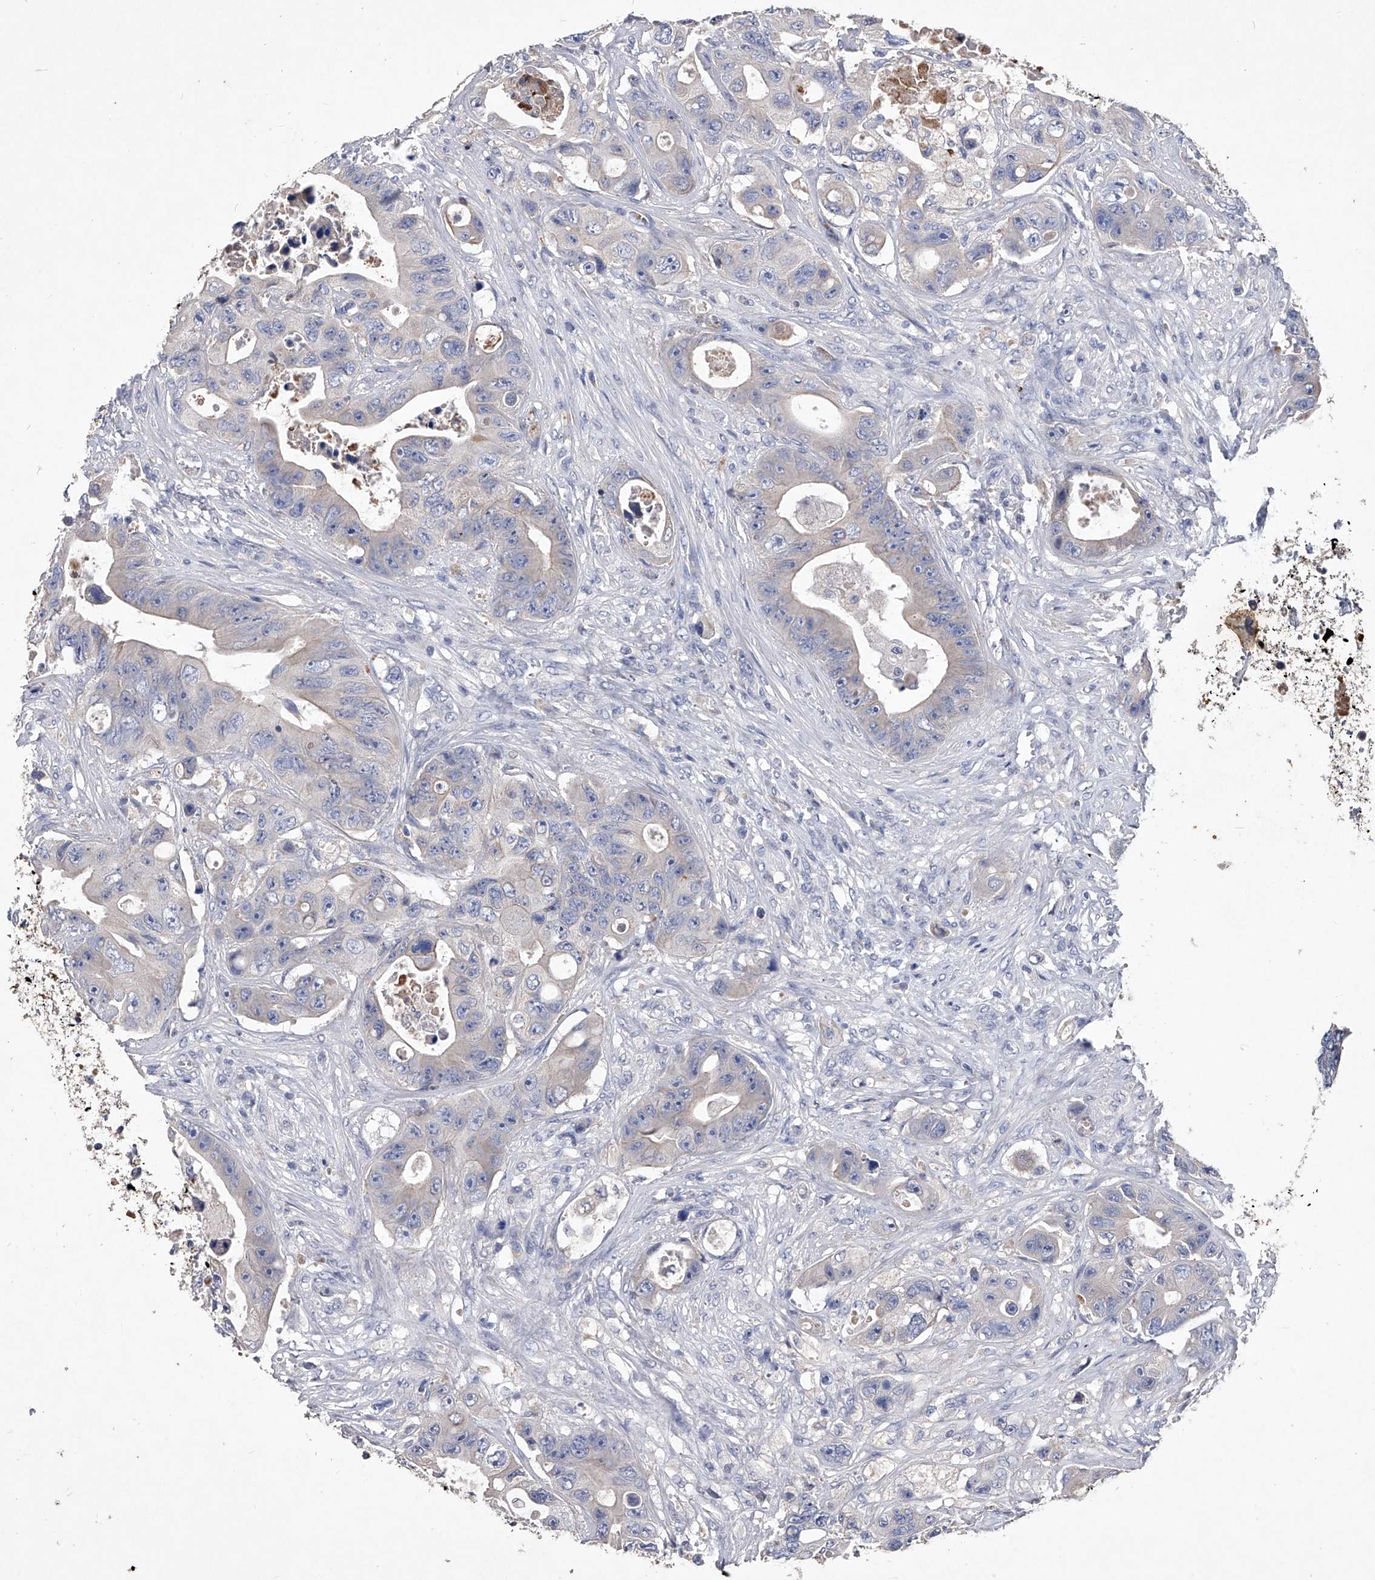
{"staining": {"intensity": "negative", "quantity": "none", "location": "none"}, "tissue": "colorectal cancer", "cell_type": "Tumor cells", "image_type": "cancer", "snomed": [{"axis": "morphology", "description": "Adenocarcinoma, NOS"}, {"axis": "topography", "description": "Colon"}], "caption": "Adenocarcinoma (colorectal) stained for a protein using IHC reveals no positivity tumor cells.", "gene": "C5", "patient": {"sex": "female", "age": 46}}